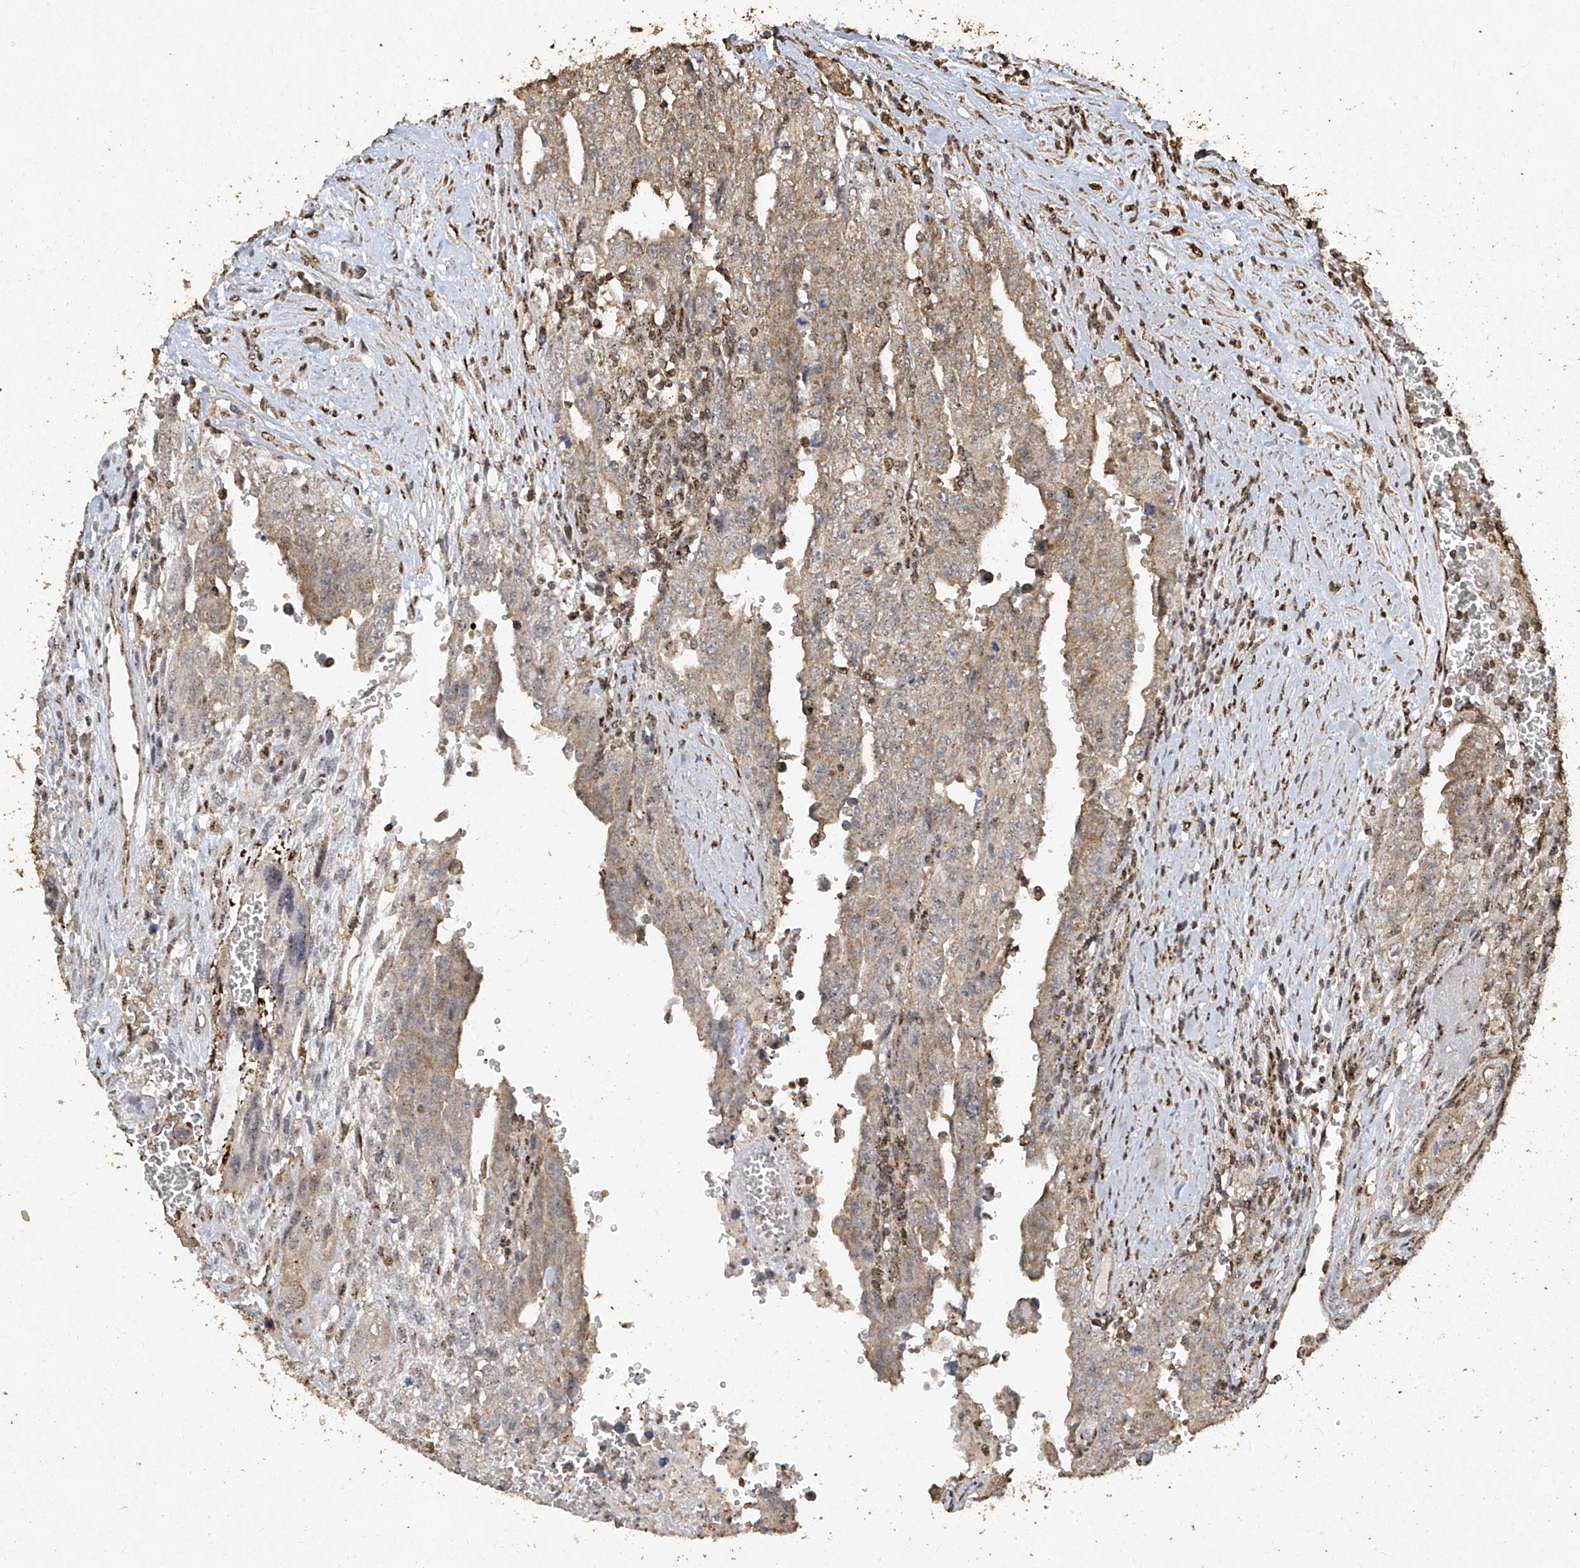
{"staining": {"intensity": "weak", "quantity": "<25%", "location": "cytoplasmic/membranous"}, "tissue": "testis cancer", "cell_type": "Tumor cells", "image_type": "cancer", "snomed": [{"axis": "morphology", "description": "Carcinoma, Embryonal, NOS"}, {"axis": "topography", "description": "Testis"}], "caption": "Protein analysis of embryonal carcinoma (testis) exhibits no significant expression in tumor cells. (DAB (3,3'-diaminobenzidine) IHC, high magnification).", "gene": "ERBB3", "patient": {"sex": "male", "age": 28}}